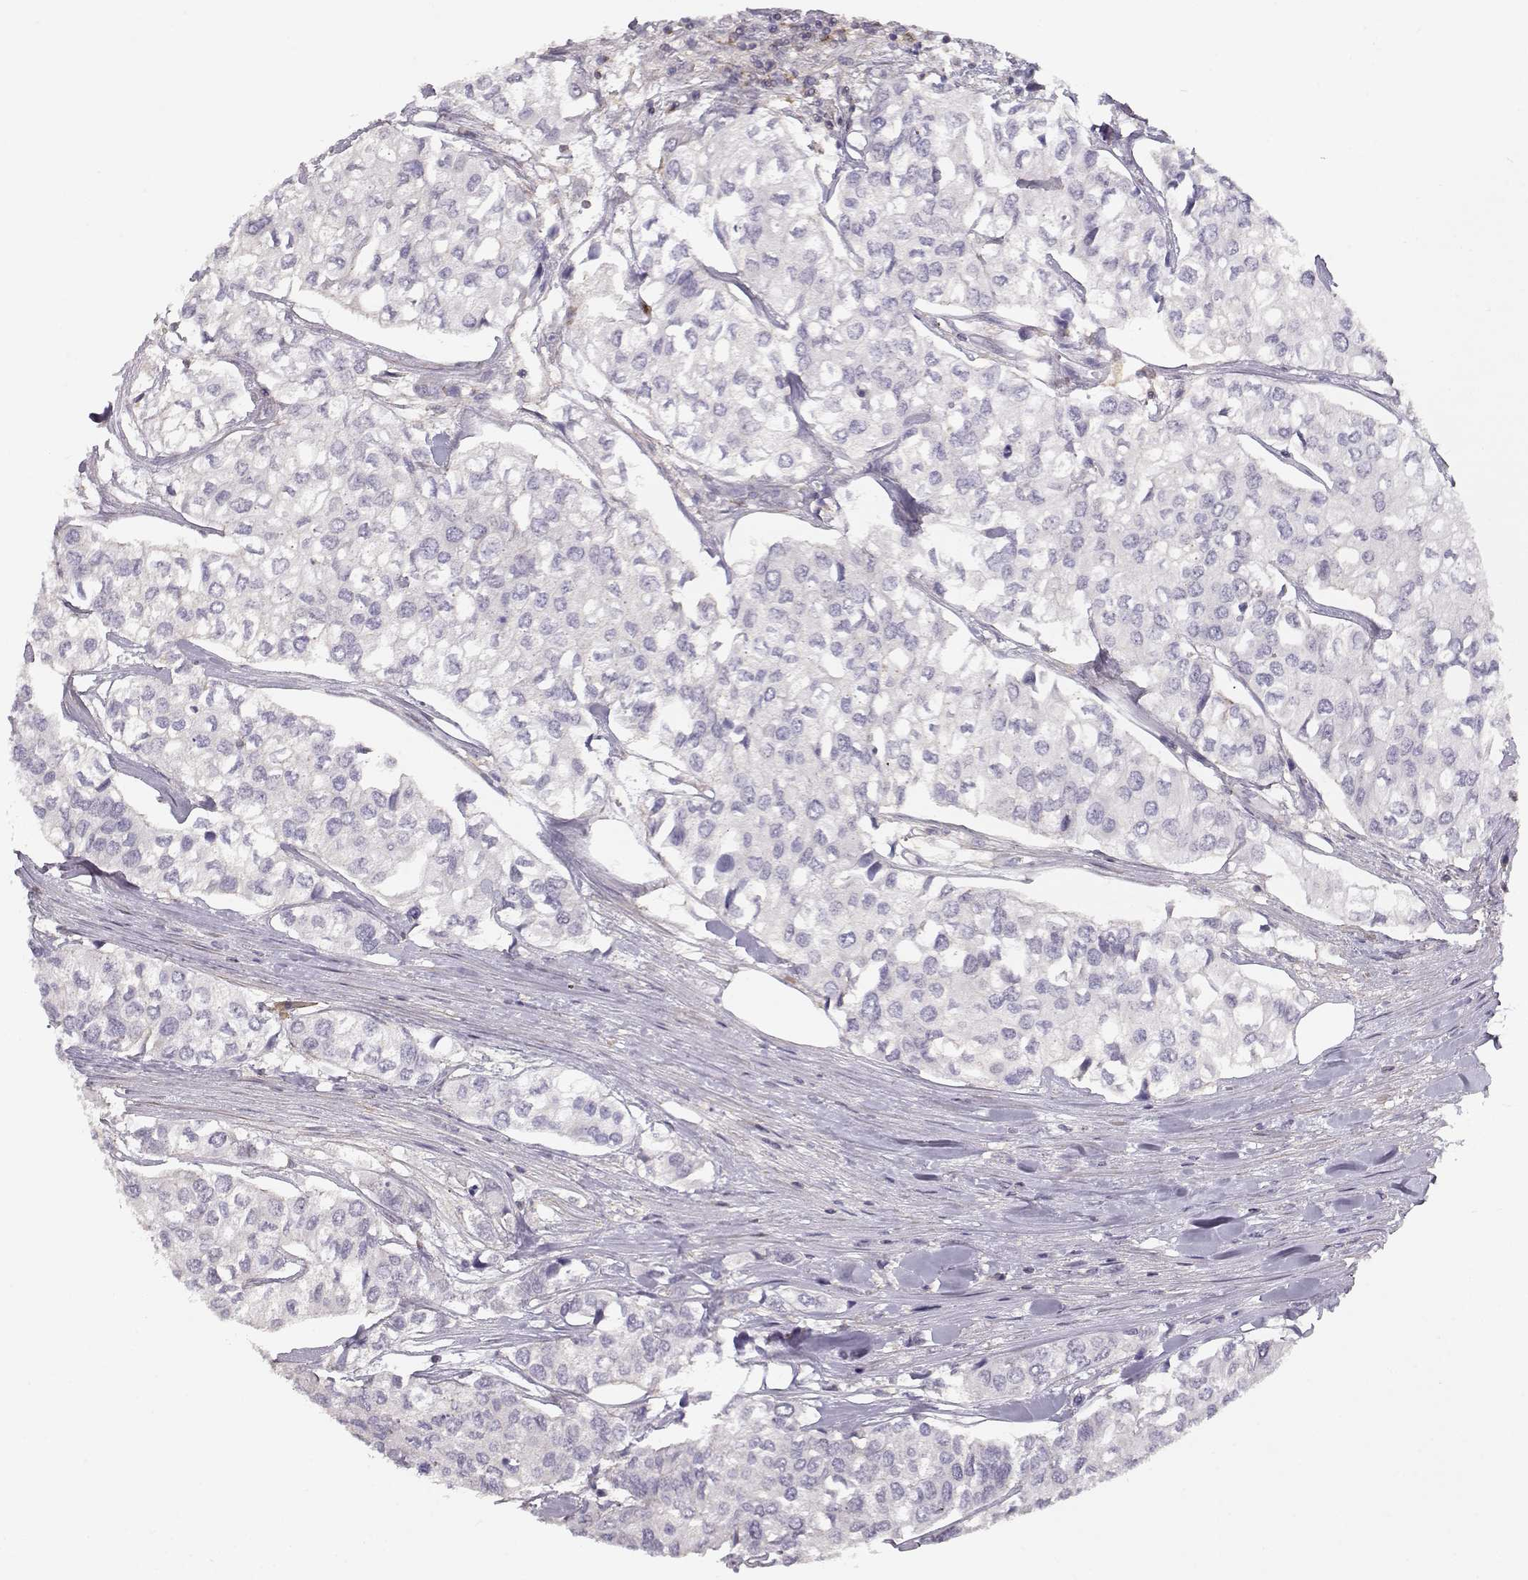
{"staining": {"intensity": "negative", "quantity": "none", "location": "none"}, "tissue": "urothelial cancer", "cell_type": "Tumor cells", "image_type": "cancer", "snomed": [{"axis": "morphology", "description": "Urothelial carcinoma, High grade"}, {"axis": "topography", "description": "Urinary bladder"}], "caption": "Tumor cells are negative for brown protein staining in urothelial cancer.", "gene": "DAPL1", "patient": {"sex": "male", "age": 73}}